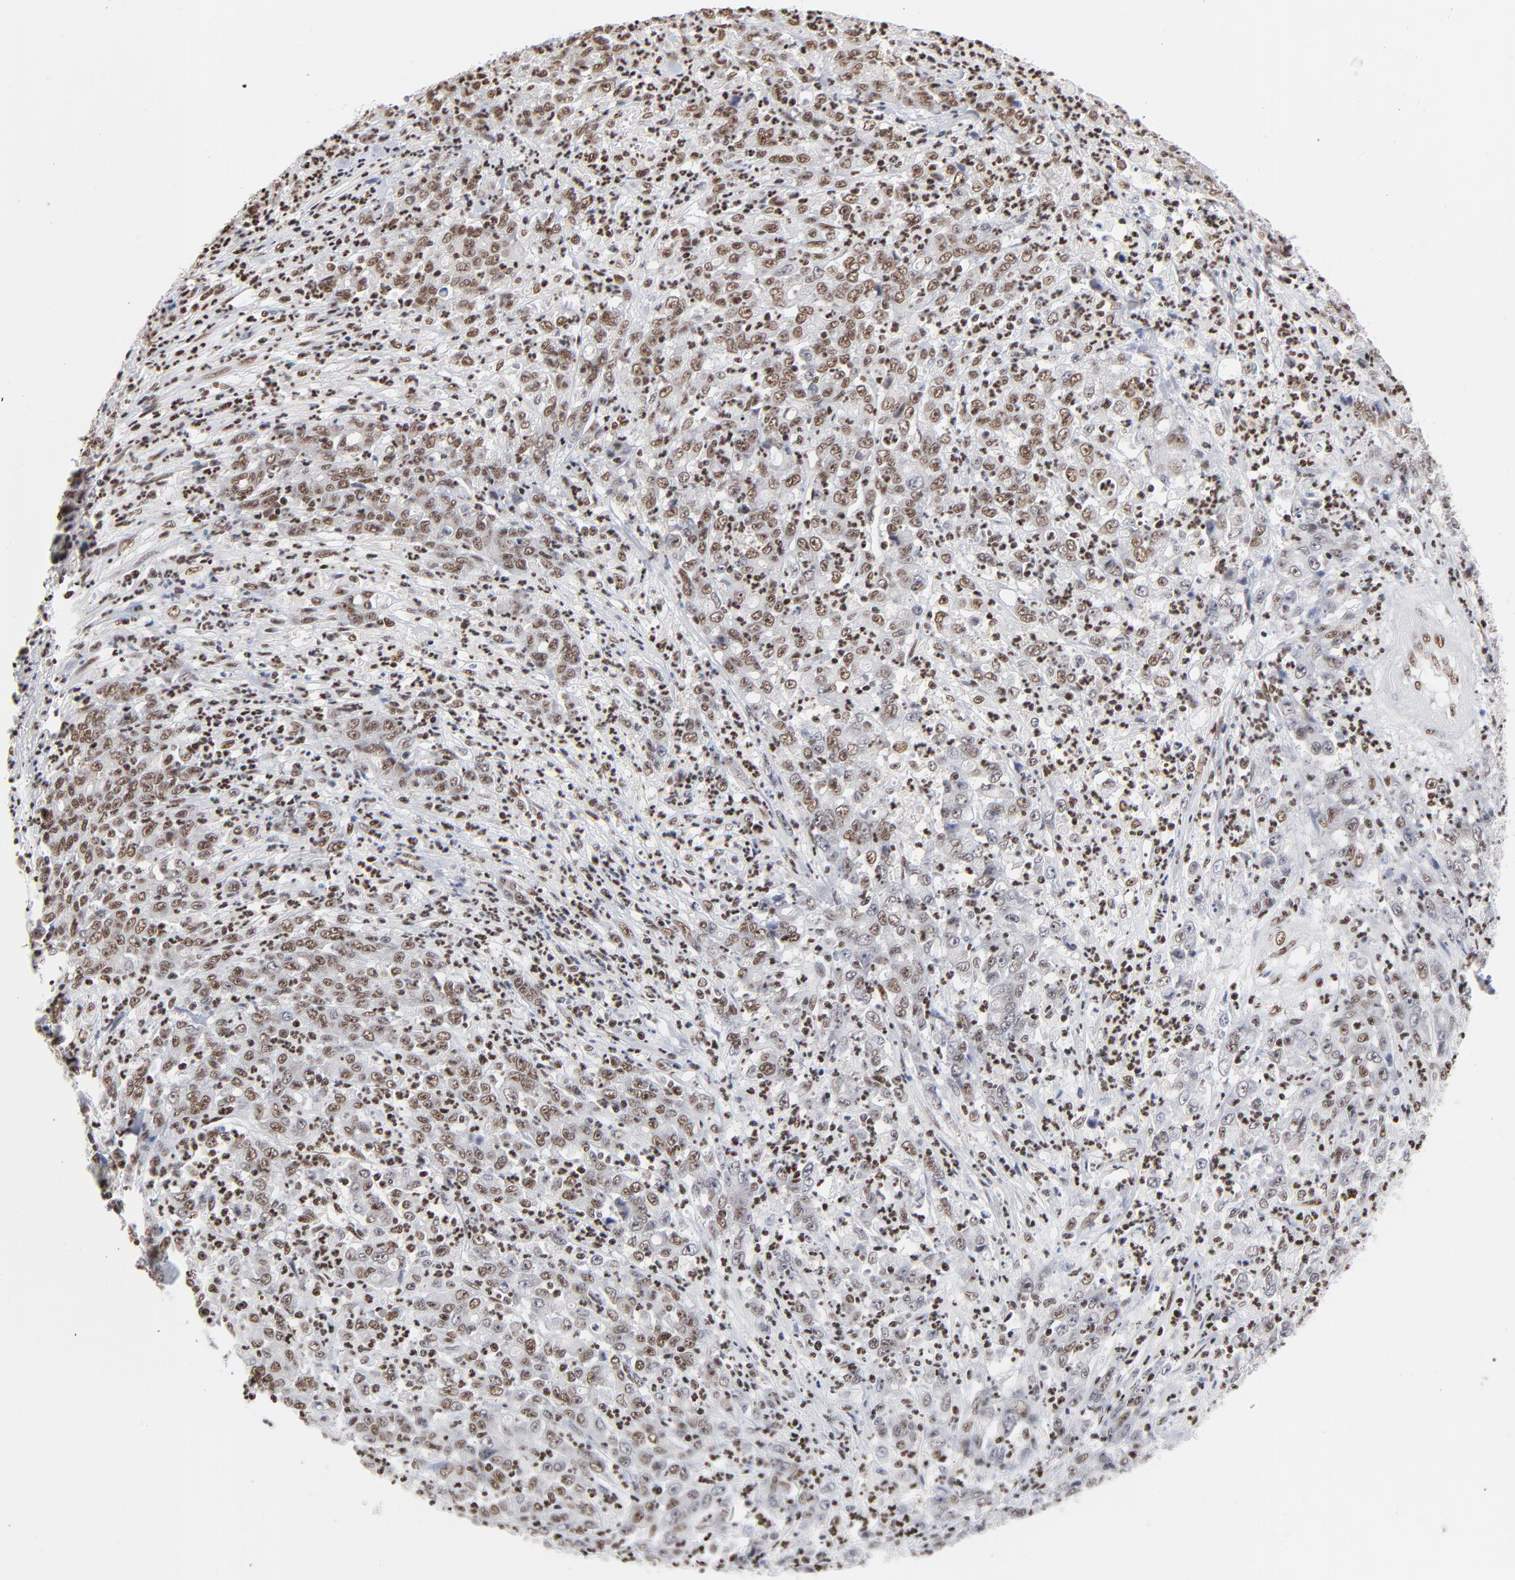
{"staining": {"intensity": "strong", "quantity": ">75%", "location": "nuclear"}, "tissue": "stomach cancer", "cell_type": "Tumor cells", "image_type": "cancer", "snomed": [{"axis": "morphology", "description": "Adenocarcinoma, NOS"}, {"axis": "topography", "description": "Stomach, lower"}], "caption": "IHC histopathology image of neoplastic tissue: human stomach cancer stained using immunohistochemistry reveals high levels of strong protein expression localized specifically in the nuclear of tumor cells, appearing as a nuclear brown color.", "gene": "CREB1", "patient": {"sex": "female", "age": 71}}